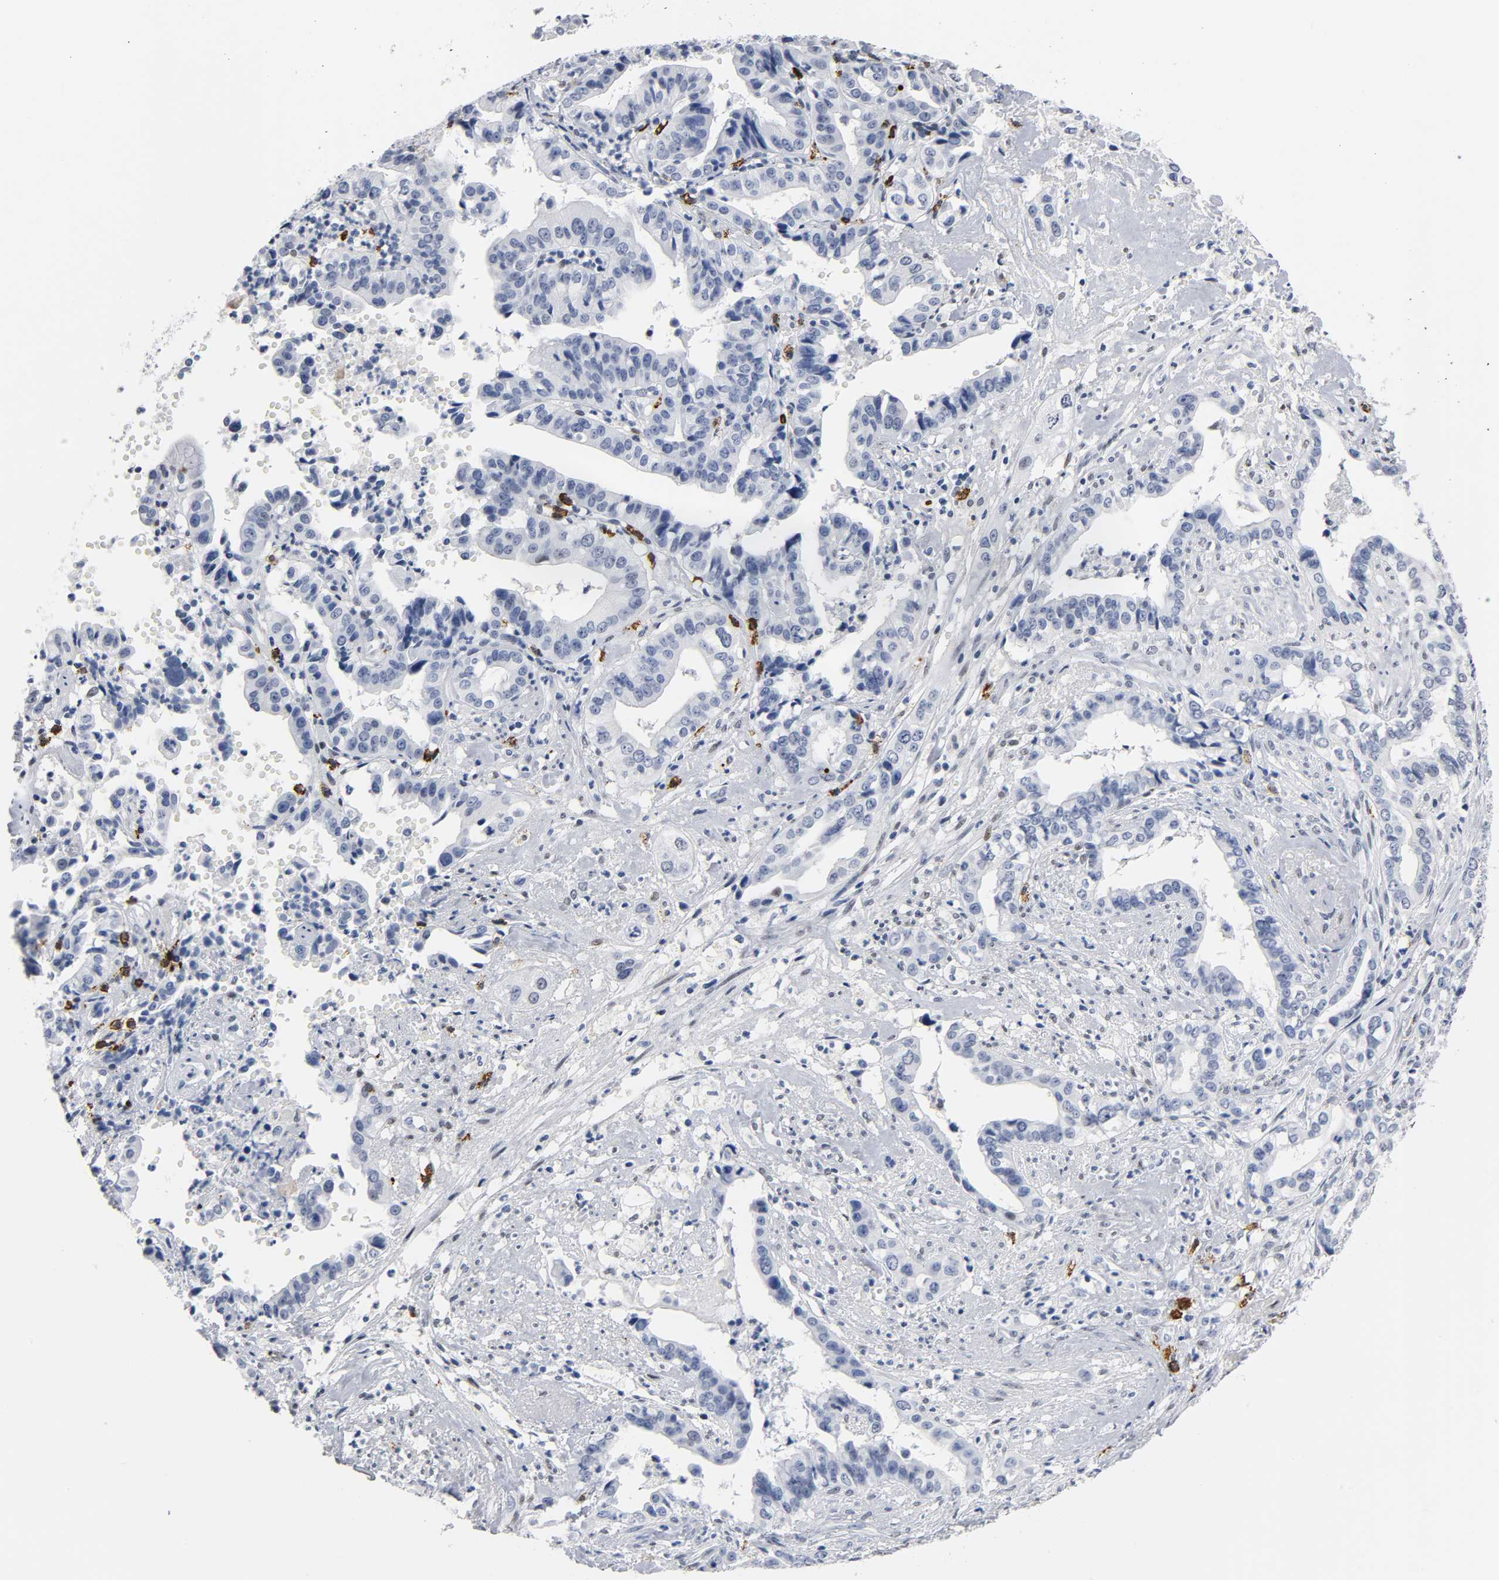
{"staining": {"intensity": "negative", "quantity": "none", "location": "none"}, "tissue": "liver cancer", "cell_type": "Tumor cells", "image_type": "cancer", "snomed": [{"axis": "morphology", "description": "Cholangiocarcinoma"}, {"axis": "topography", "description": "Liver"}], "caption": "DAB (3,3'-diaminobenzidine) immunohistochemical staining of liver cancer exhibits no significant positivity in tumor cells.", "gene": "NAB2", "patient": {"sex": "female", "age": 61}}